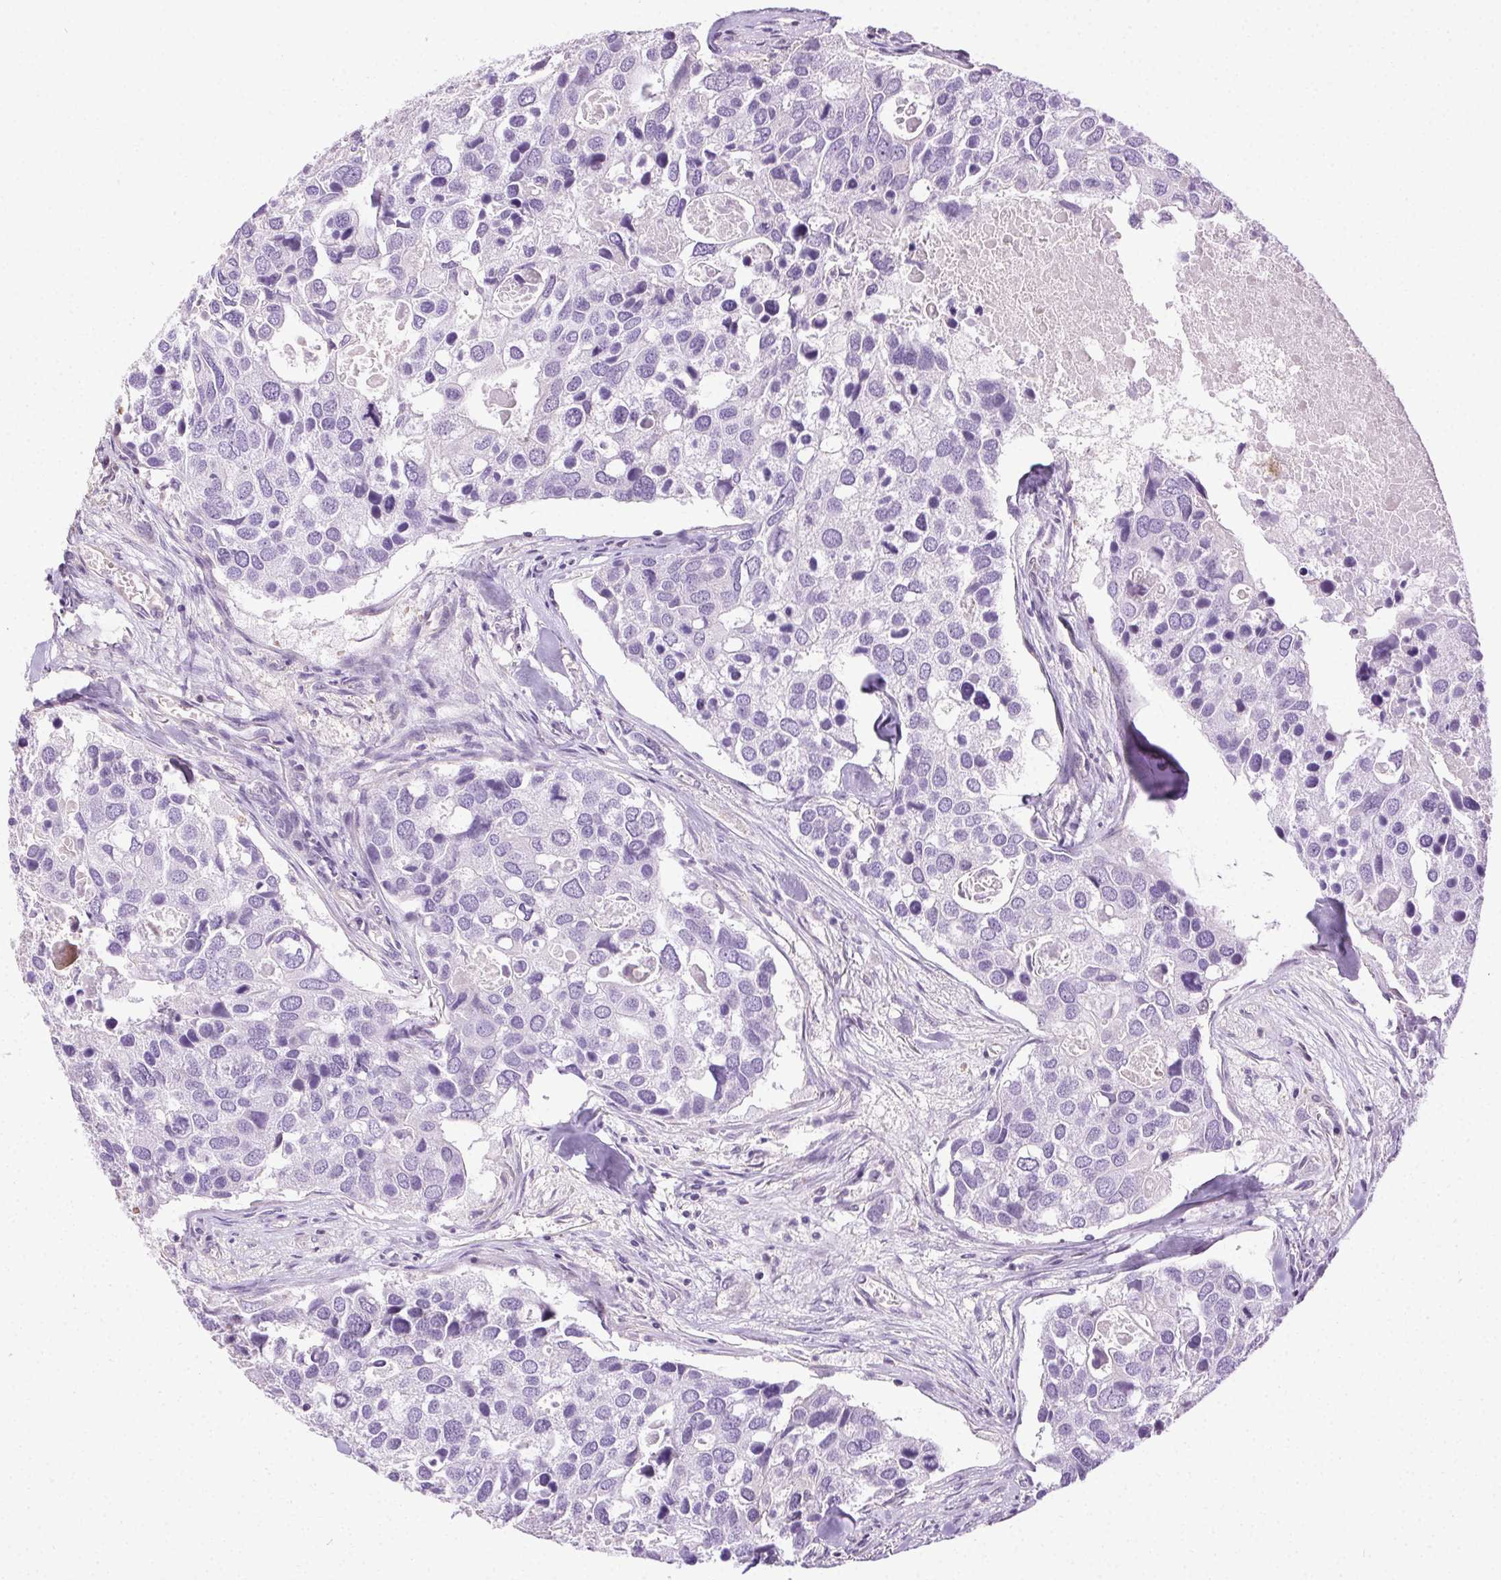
{"staining": {"intensity": "negative", "quantity": "none", "location": "none"}, "tissue": "breast cancer", "cell_type": "Tumor cells", "image_type": "cancer", "snomed": [{"axis": "morphology", "description": "Duct carcinoma"}, {"axis": "topography", "description": "Breast"}], "caption": "A histopathology image of breast cancer stained for a protein exhibits no brown staining in tumor cells.", "gene": "SYCE2", "patient": {"sex": "female", "age": 83}}